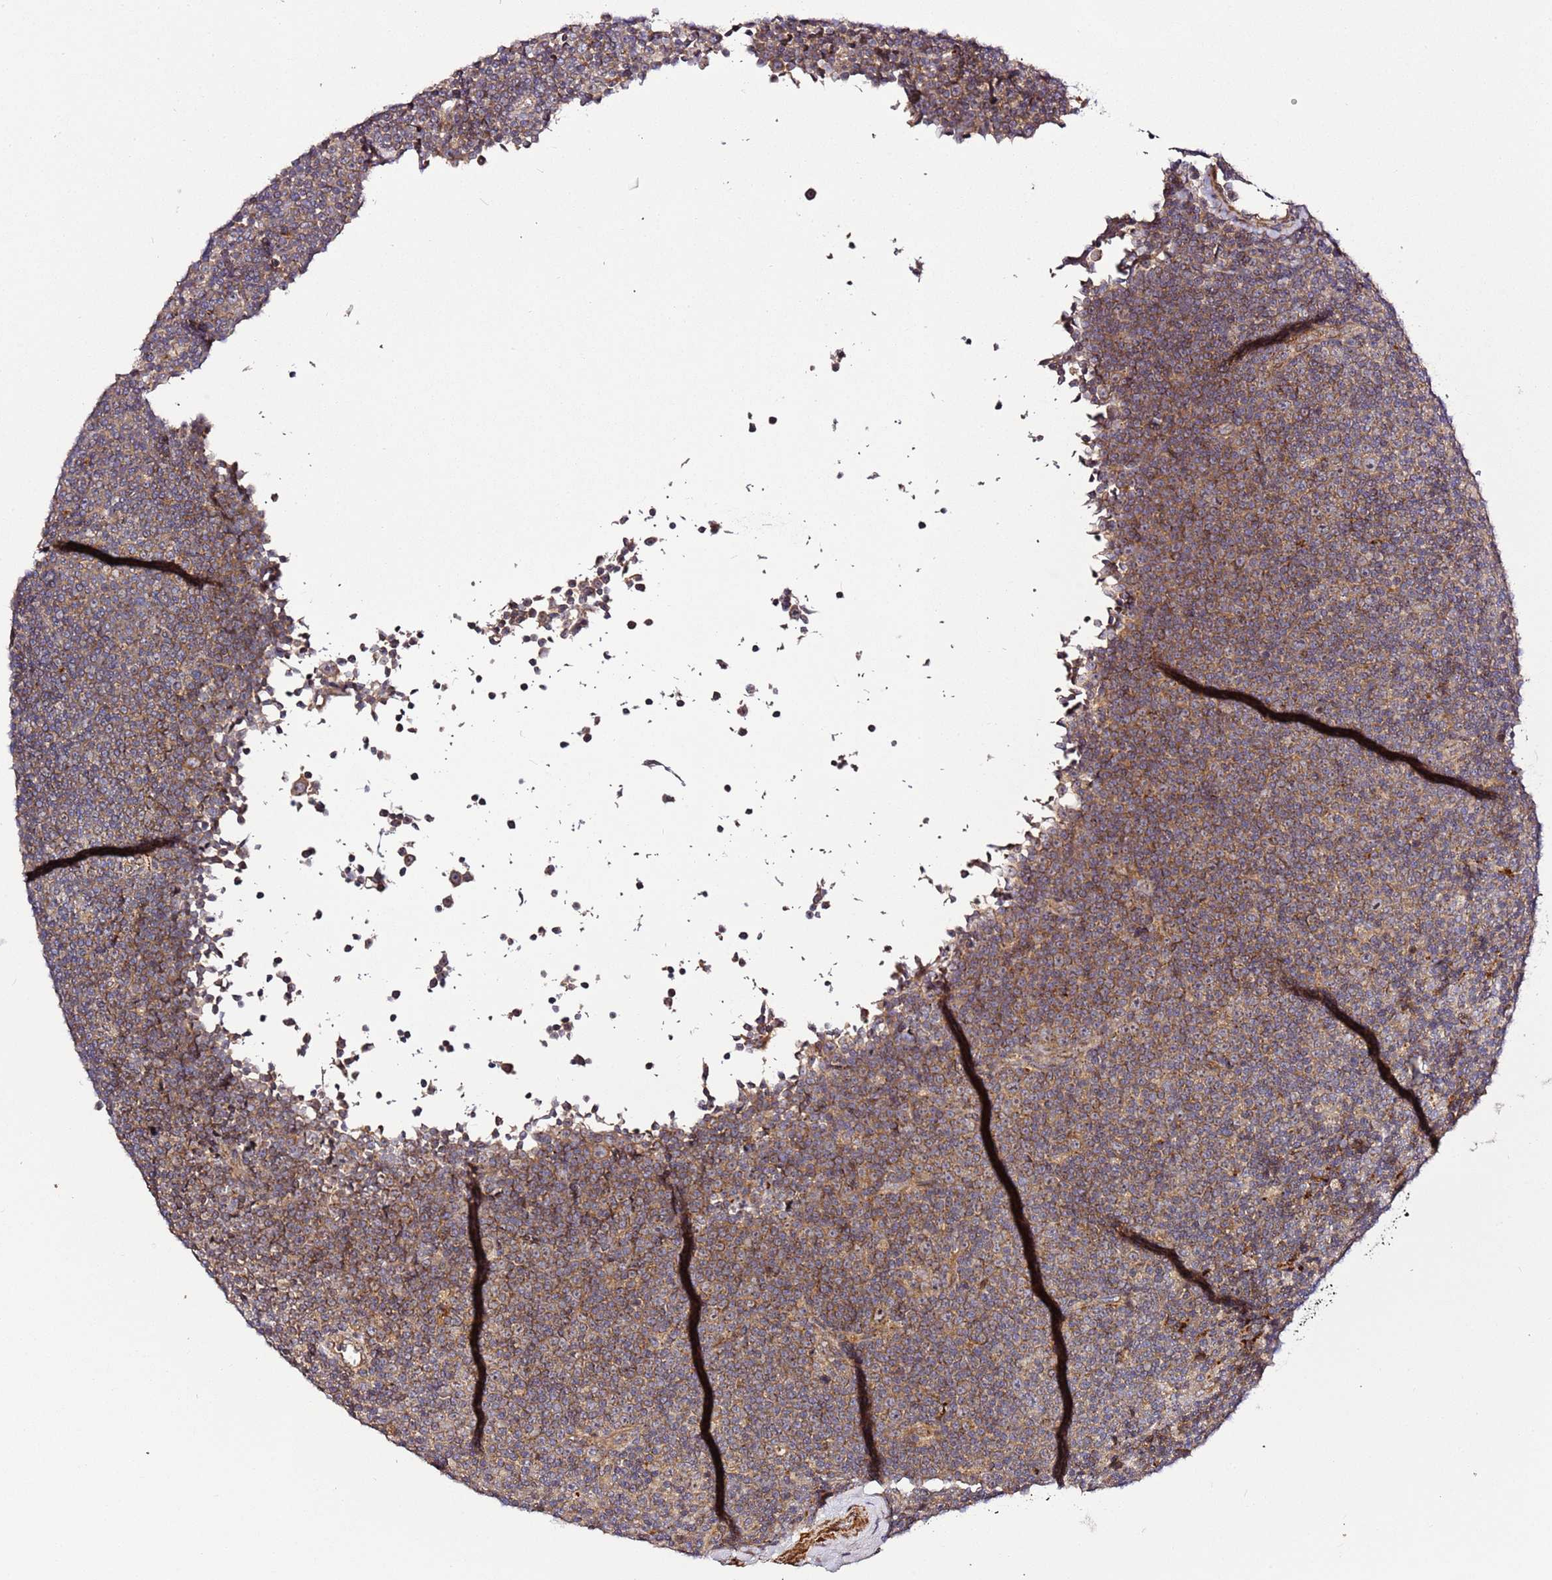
{"staining": {"intensity": "moderate", "quantity": ">75%", "location": "cytoplasmic/membranous"}, "tissue": "lymphoma", "cell_type": "Tumor cells", "image_type": "cancer", "snomed": [{"axis": "morphology", "description": "Malignant lymphoma, non-Hodgkin's type, Low grade"}, {"axis": "topography", "description": "Lymph node"}], "caption": "The immunohistochemical stain labels moderate cytoplasmic/membranous expression in tumor cells of low-grade malignant lymphoma, non-Hodgkin's type tissue. Using DAB (3,3'-diaminobenzidine) (brown) and hematoxylin (blue) stains, captured at high magnification using brightfield microscopy.", "gene": "PVRIG", "patient": {"sex": "female", "age": 67}}